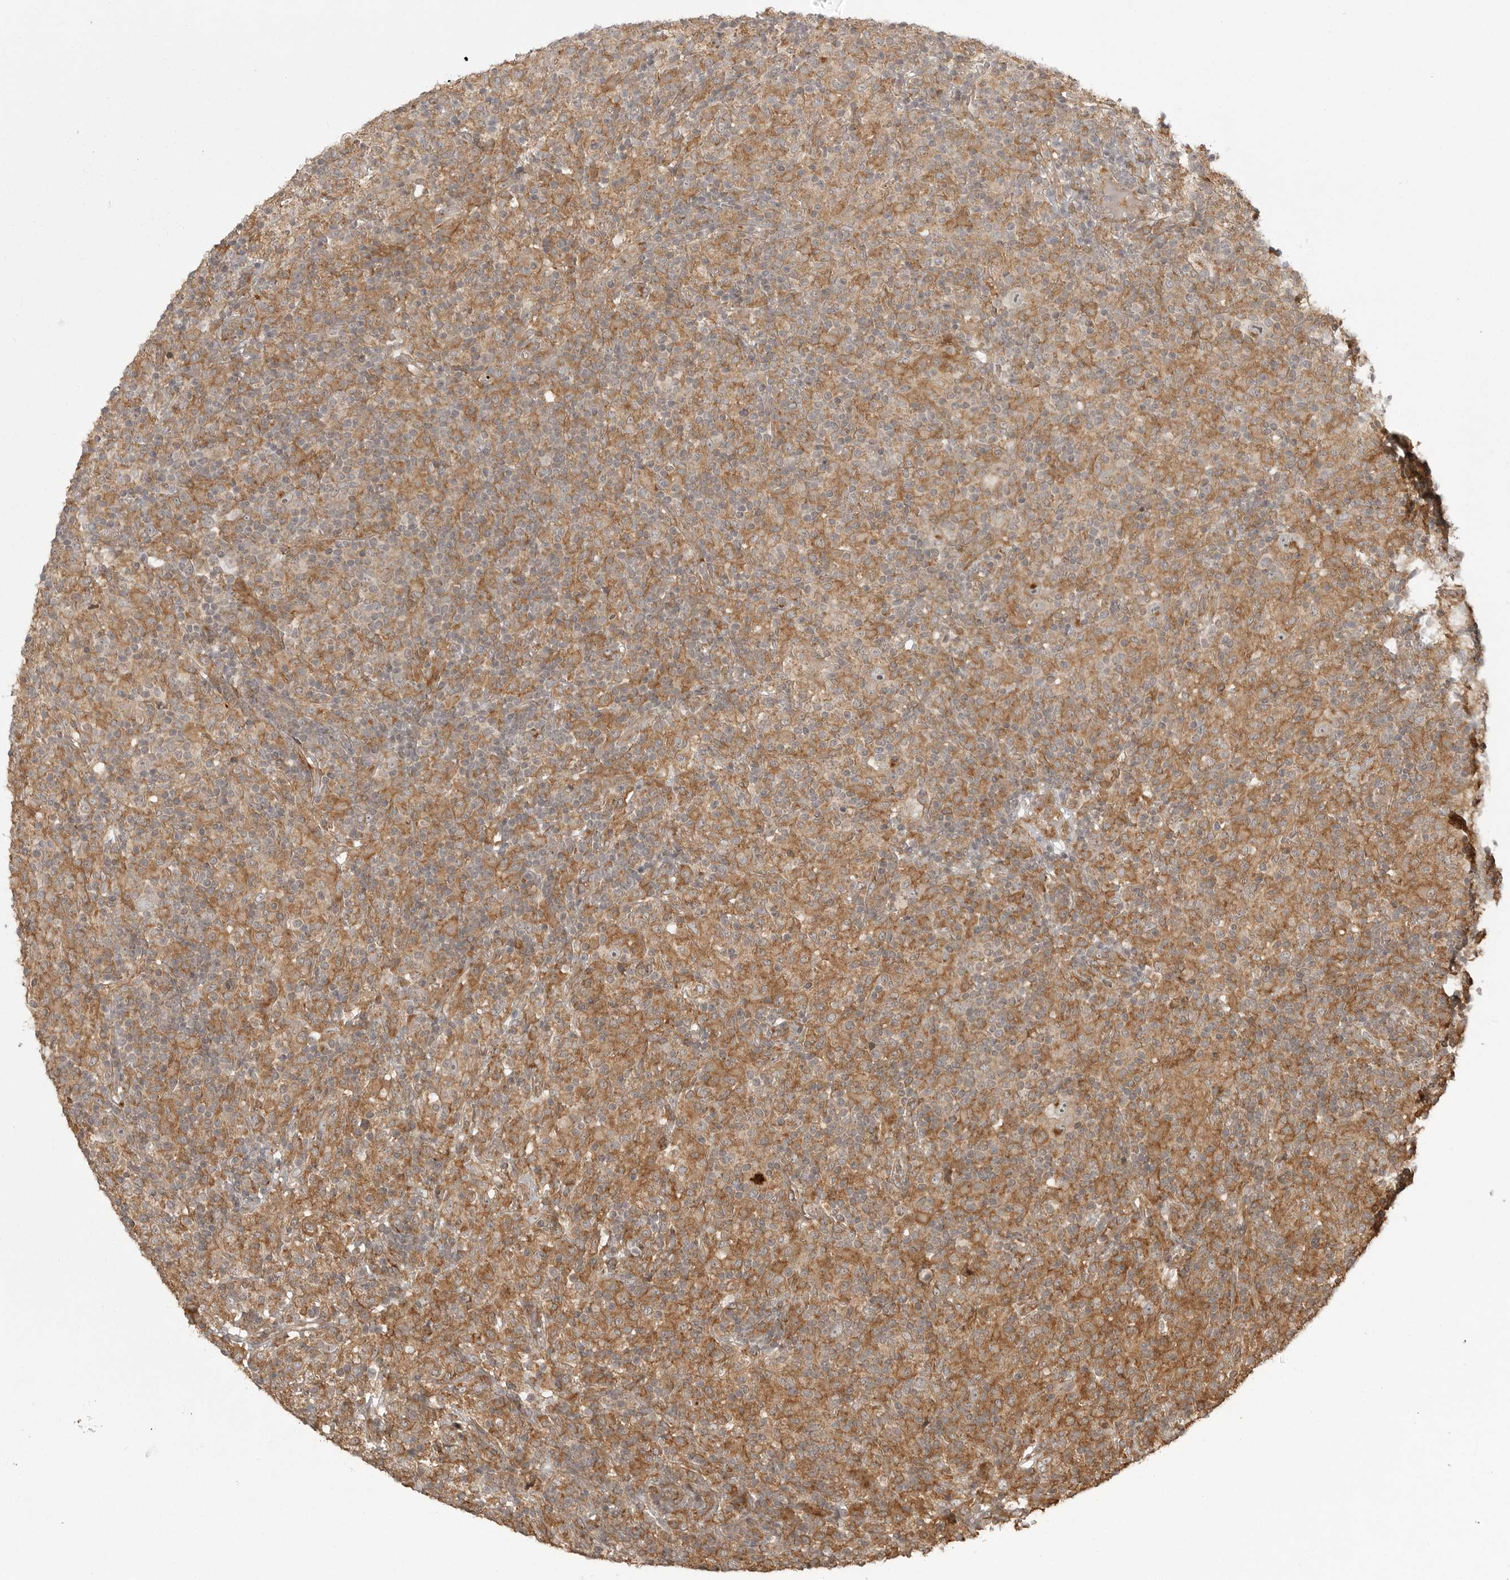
{"staining": {"intensity": "negative", "quantity": "none", "location": "none"}, "tissue": "lymphoma", "cell_type": "Tumor cells", "image_type": "cancer", "snomed": [{"axis": "morphology", "description": "Hodgkin's disease, NOS"}, {"axis": "topography", "description": "Lymph node"}], "caption": "IHC image of human lymphoma stained for a protein (brown), which shows no expression in tumor cells.", "gene": "FAT3", "patient": {"sex": "male", "age": 70}}